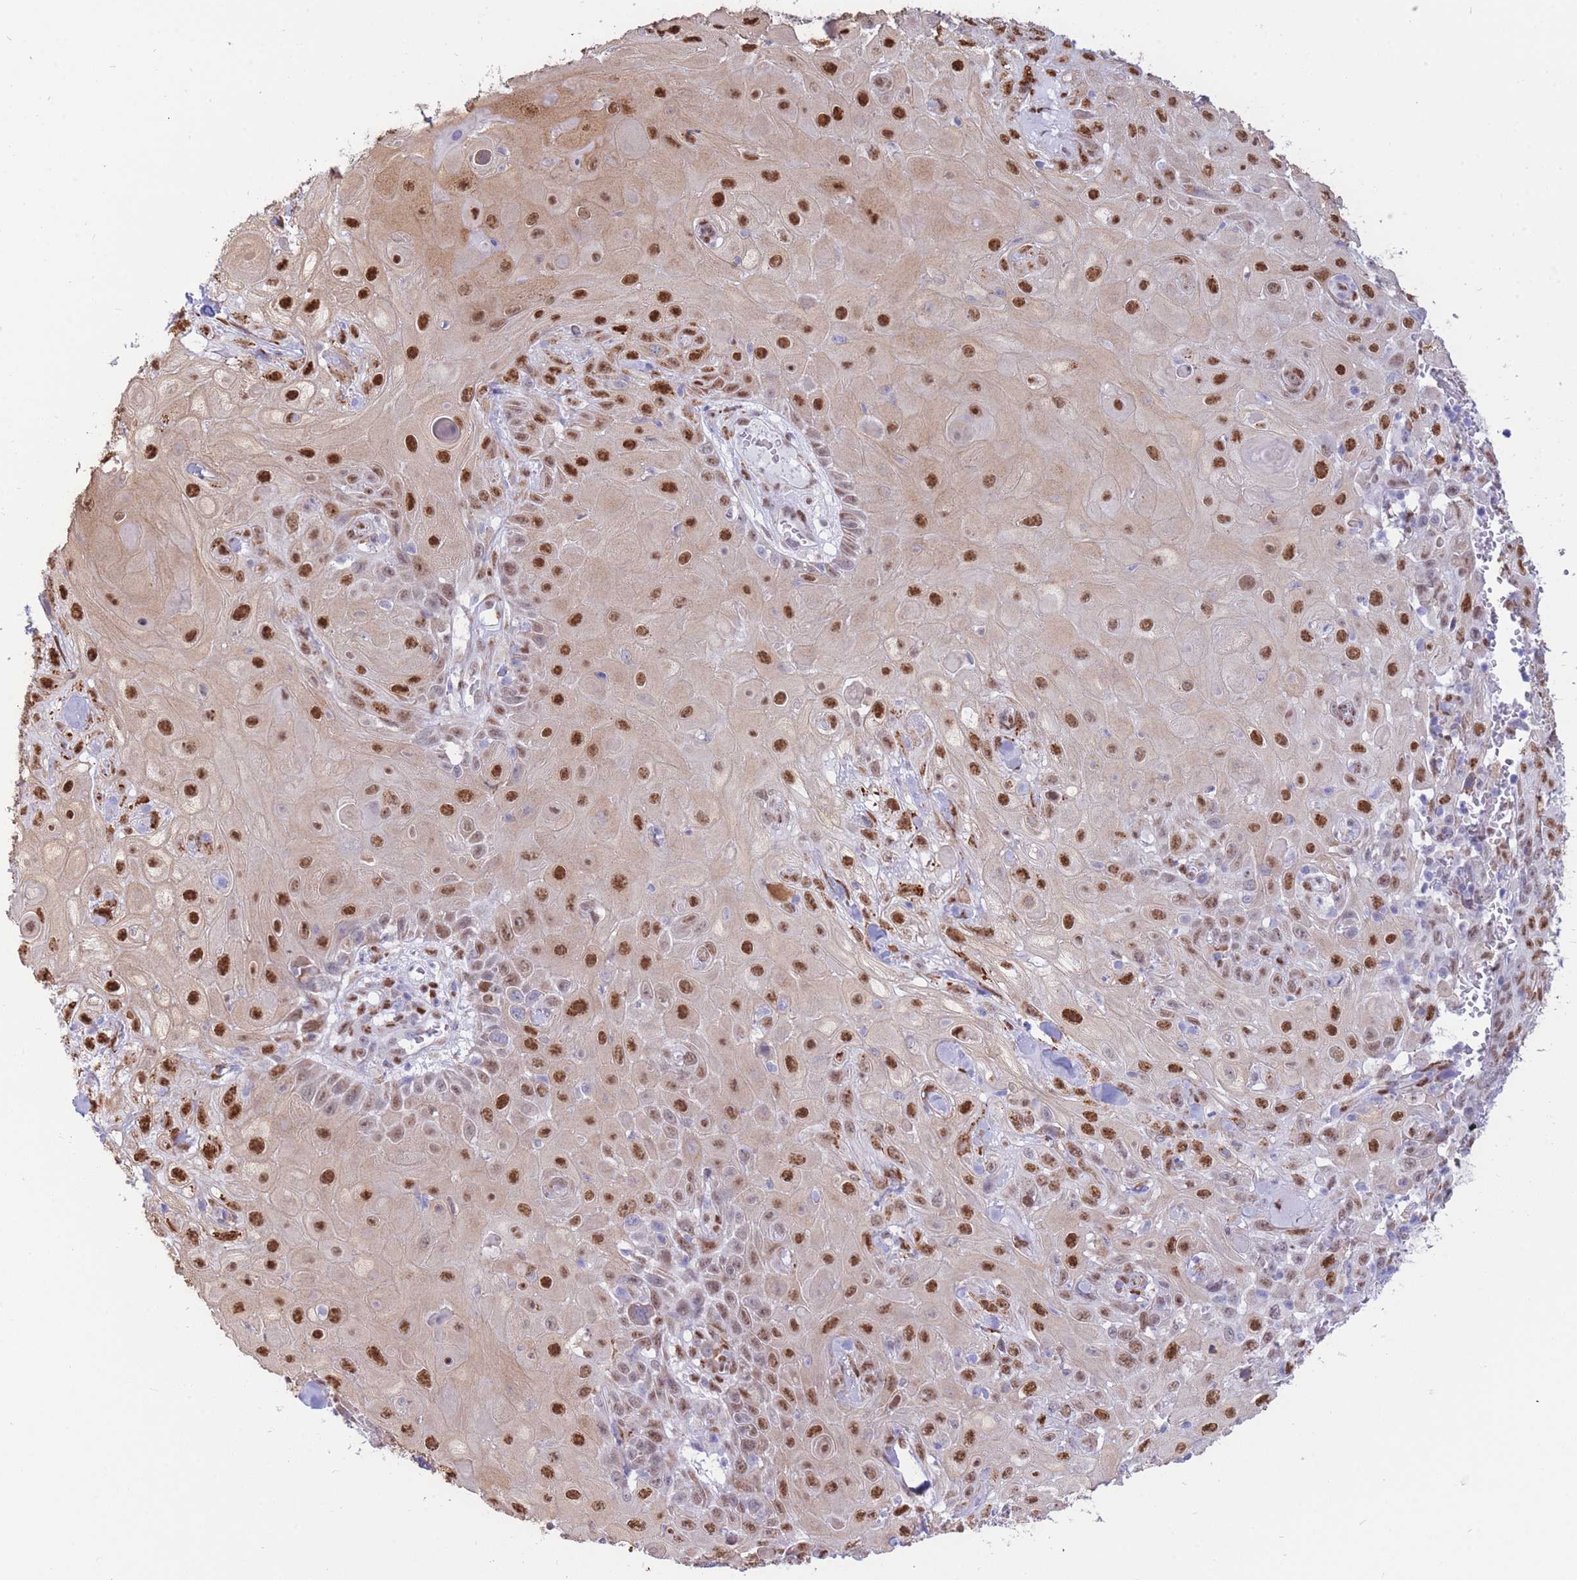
{"staining": {"intensity": "moderate", "quantity": ">75%", "location": "nuclear"}, "tissue": "skin cancer", "cell_type": "Tumor cells", "image_type": "cancer", "snomed": [{"axis": "morphology", "description": "Normal tissue, NOS"}, {"axis": "morphology", "description": "Squamous cell carcinoma, NOS"}, {"axis": "topography", "description": "Skin"}, {"axis": "topography", "description": "Cartilage tissue"}], "caption": "Moderate nuclear positivity is appreciated in about >75% of tumor cells in skin cancer.", "gene": "FAM153A", "patient": {"sex": "female", "age": 79}}